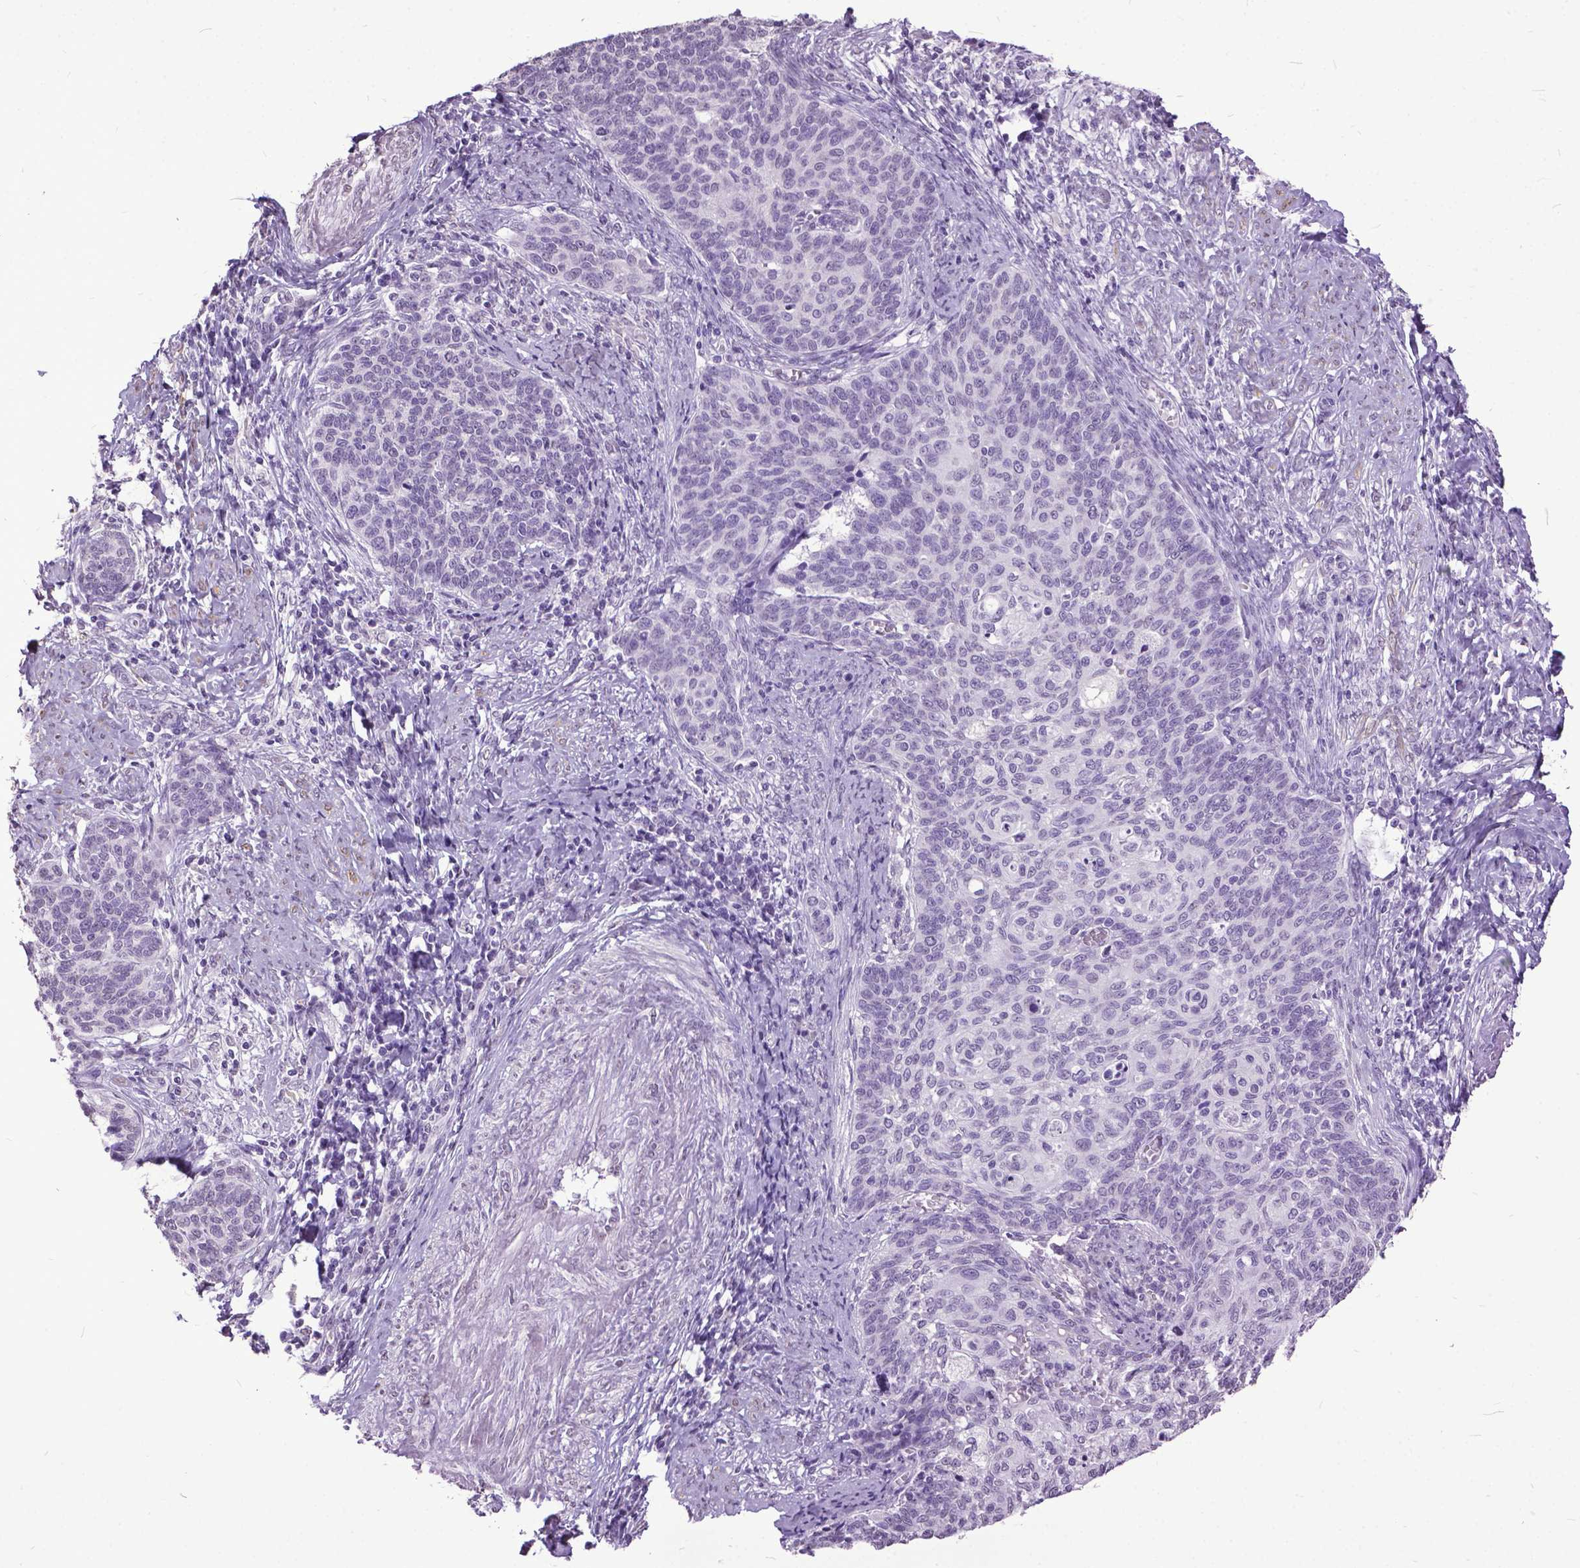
{"staining": {"intensity": "negative", "quantity": "none", "location": "none"}, "tissue": "cervical cancer", "cell_type": "Tumor cells", "image_type": "cancer", "snomed": [{"axis": "morphology", "description": "Normal tissue, NOS"}, {"axis": "morphology", "description": "Squamous cell carcinoma, NOS"}, {"axis": "topography", "description": "Cervix"}], "caption": "Tumor cells show no significant positivity in cervical cancer (squamous cell carcinoma).", "gene": "MARCHF10", "patient": {"sex": "female", "age": 39}}